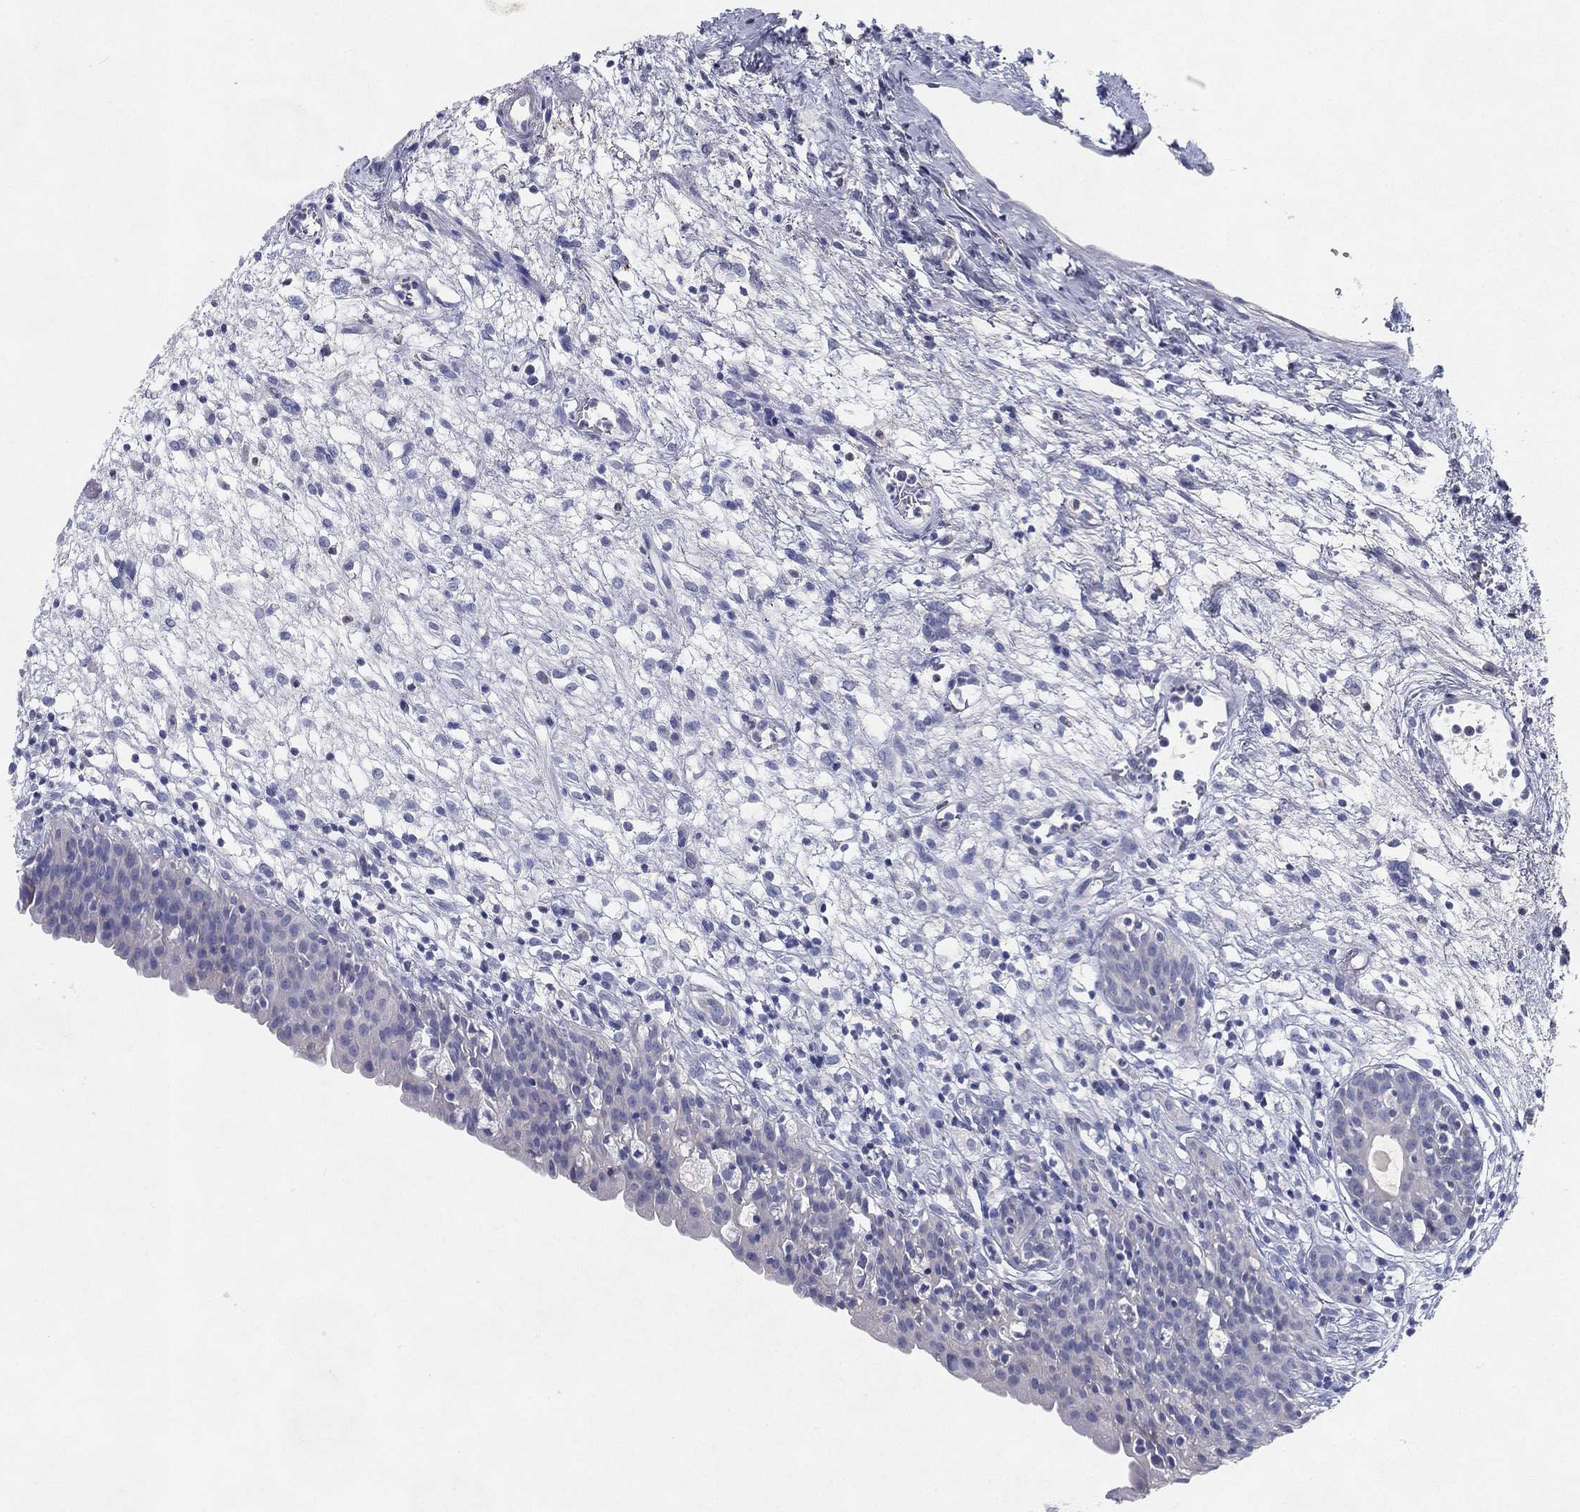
{"staining": {"intensity": "negative", "quantity": "none", "location": "none"}, "tissue": "urinary bladder", "cell_type": "Urothelial cells", "image_type": "normal", "snomed": [{"axis": "morphology", "description": "Normal tissue, NOS"}, {"axis": "topography", "description": "Urinary bladder"}], "caption": "An immunohistochemistry photomicrograph of benign urinary bladder is shown. There is no staining in urothelial cells of urinary bladder.", "gene": "RGS13", "patient": {"sex": "male", "age": 76}}